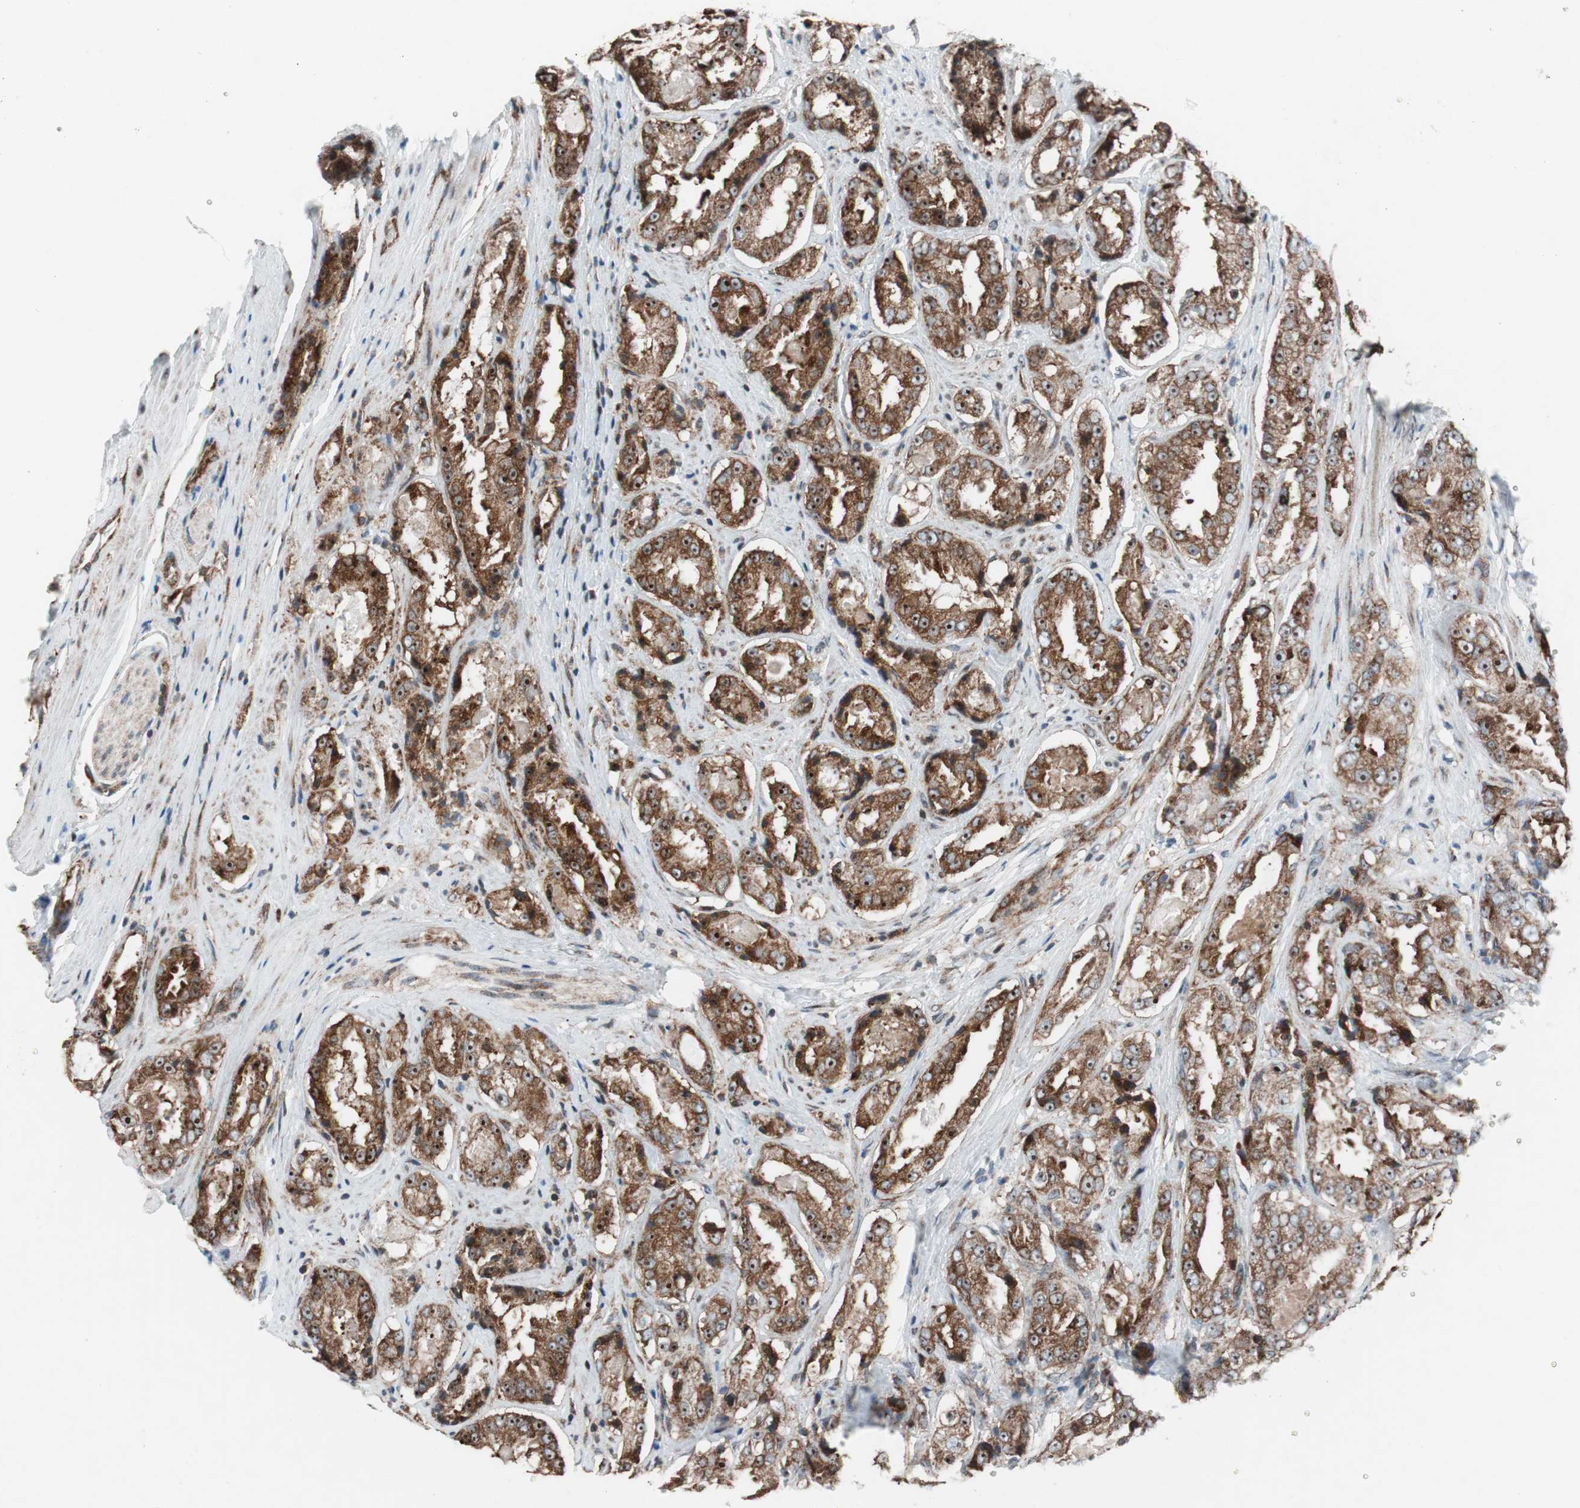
{"staining": {"intensity": "strong", "quantity": ">75%", "location": "cytoplasmic/membranous"}, "tissue": "prostate cancer", "cell_type": "Tumor cells", "image_type": "cancer", "snomed": [{"axis": "morphology", "description": "Adenocarcinoma, High grade"}, {"axis": "topography", "description": "Prostate"}], "caption": "Human high-grade adenocarcinoma (prostate) stained for a protein (brown) exhibits strong cytoplasmic/membranous positive staining in approximately >75% of tumor cells.", "gene": "CCL14", "patient": {"sex": "male", "age": 73}}